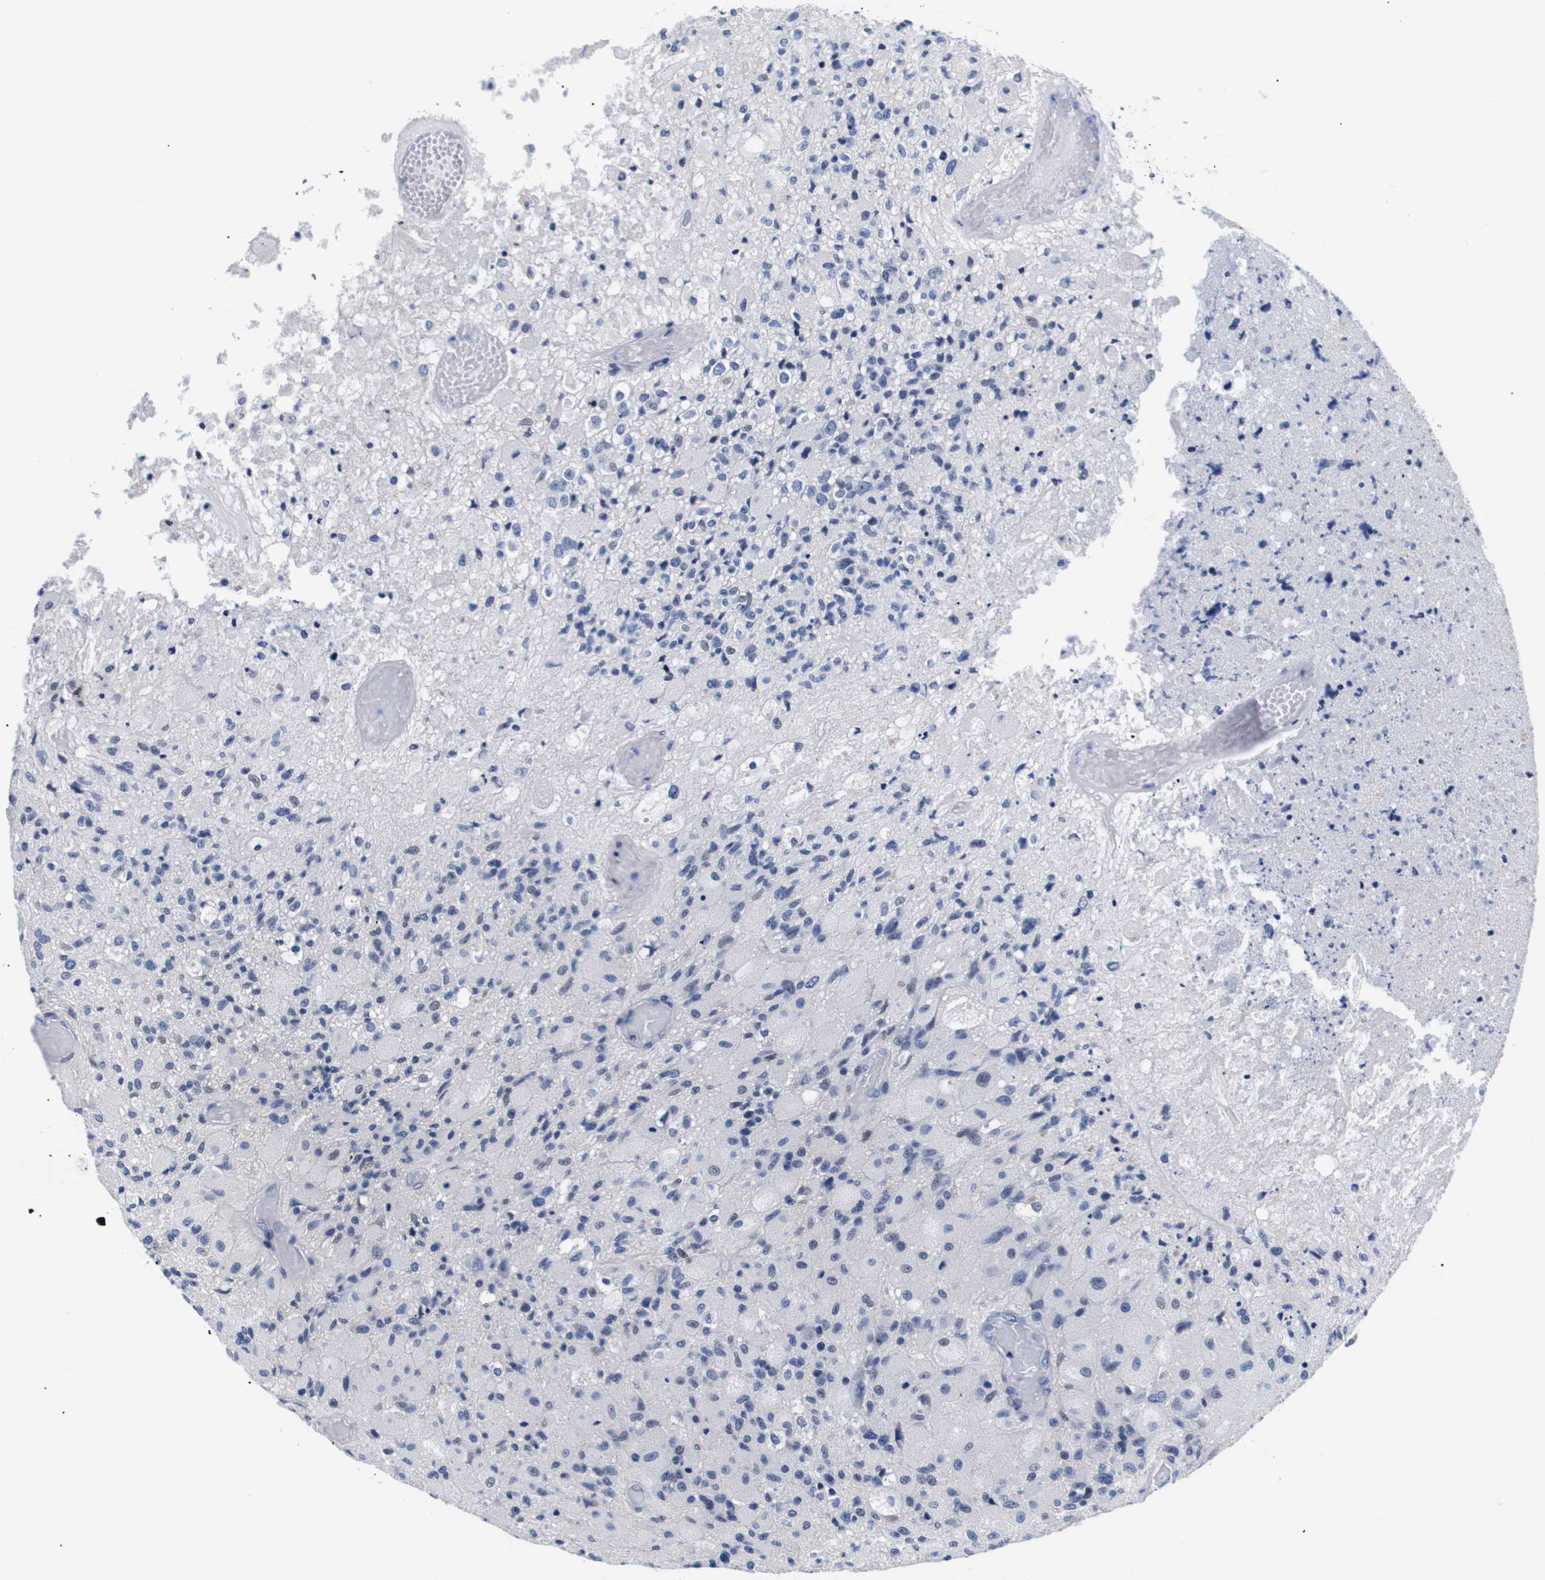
{"staining": {"intensity": "negative", "quantity": "none", "location": "none"}, "tissue": "glioma", "cell_type": "Tumor cells", "image_type": "cancer", "snomed": [{"axis": "morphology", "description": "Normal tissue, NOS"}, {"axis": "morphology", "description": "Glioma, malignant, High grade"}, {"axis": "topography", "description": "Cerebral cortex"}], "caption": "Immunohistochemical staining of human malignant high-grade glioma demonstrates no significant staining in tumor cells. (Brightfield microscopy of DAB (3,3'-diaminobenzidine) immunohistochemistry (IHC) at high magnification).", "gene": "SHD", "patient": {"sex": "male", "age": 77}}